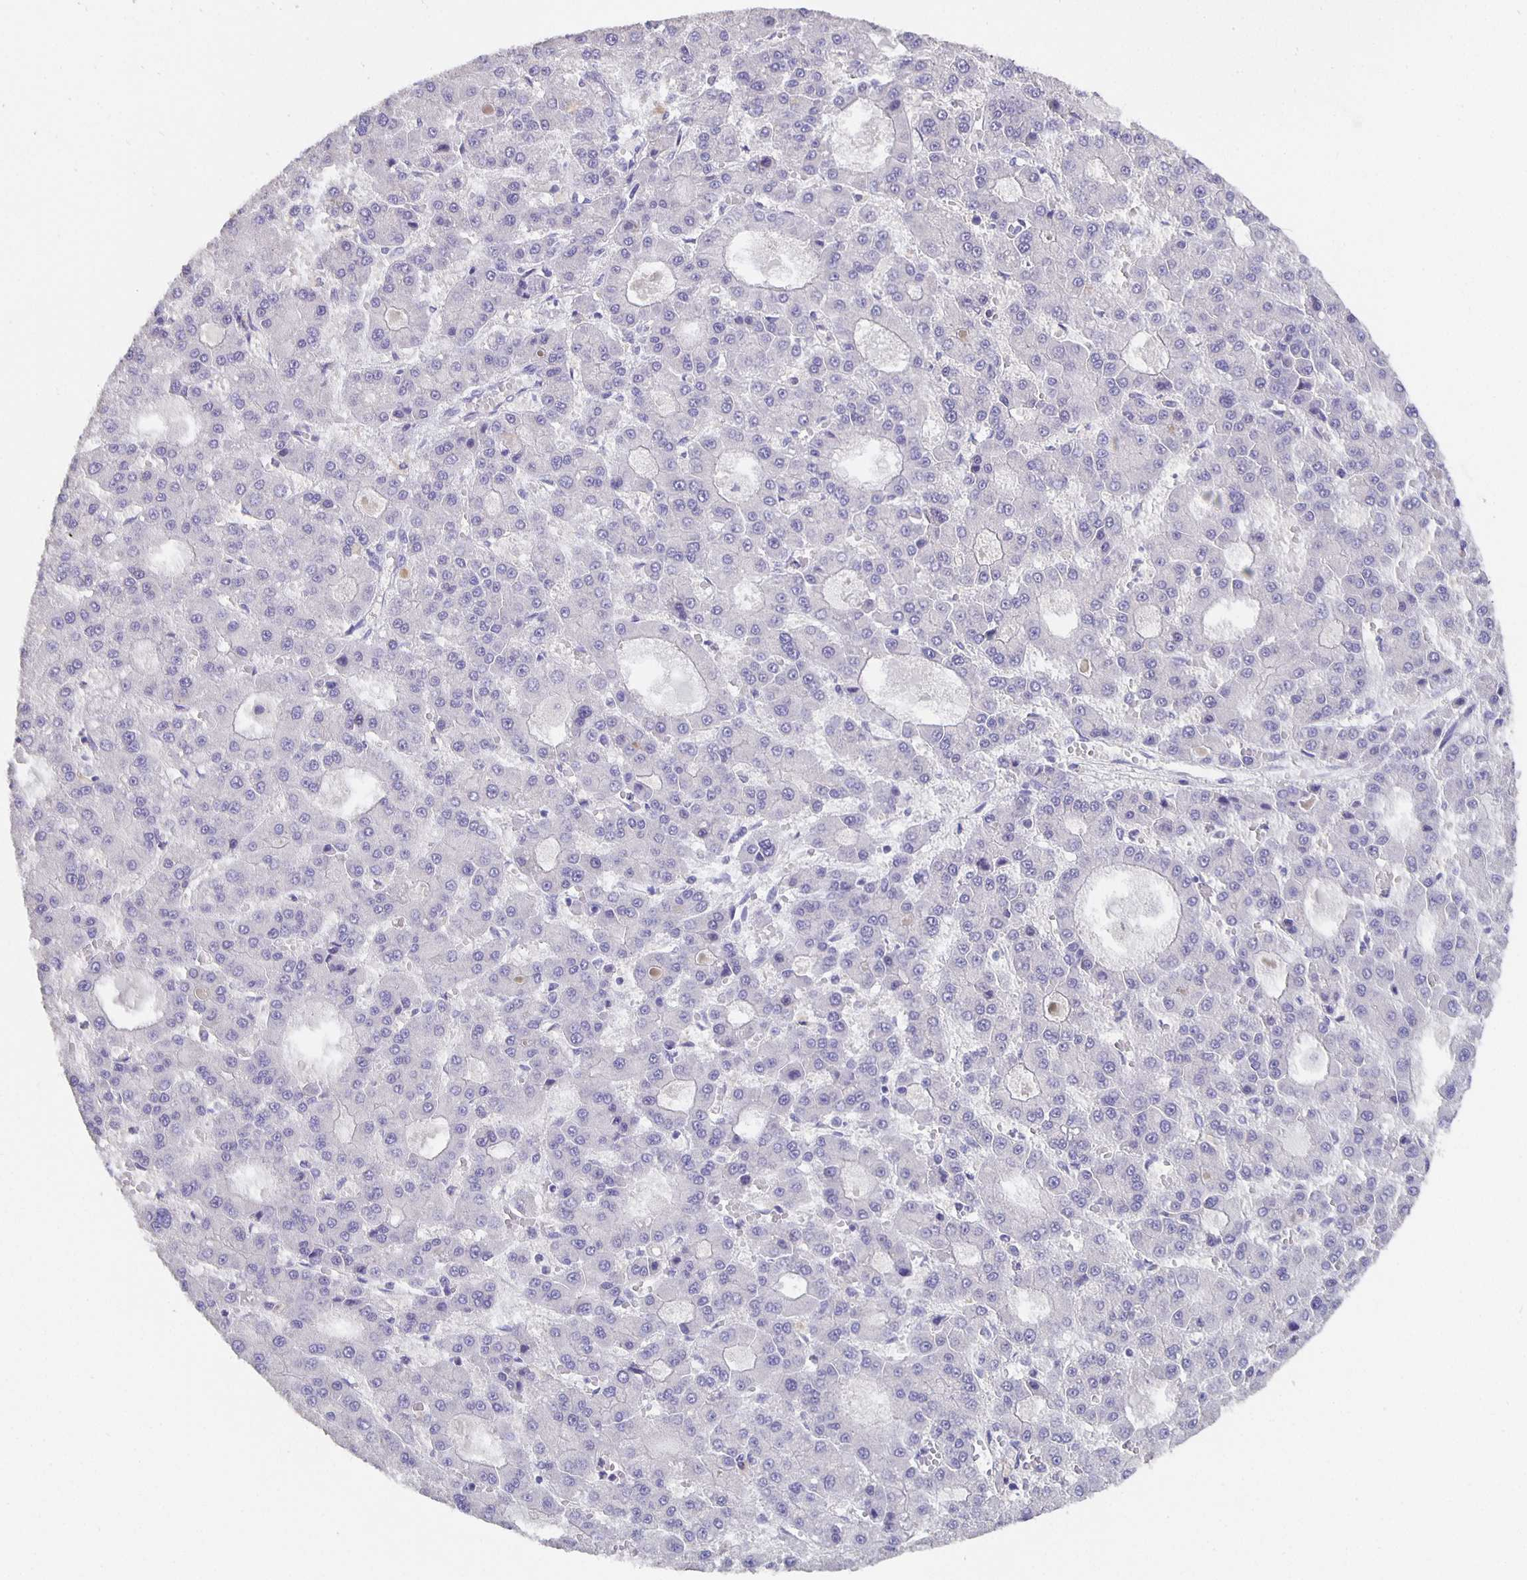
{"staining": {"intensity": "negative", "quantity": "none", "location": "none"}, "tissue": "liver cancer", "cell_type": "Tumor cells", "image_type": "cancer", "snomed": [{"axis": "morphology", "description": "Carcinoma, Hepatocellular, NOS"}, {"axis": "topography", "description": "Liver"}], "caption": "This is an immunohistochemistry micrograph of human liver cancer (hepatocellular carcinoma). There is no staining in tumor cells.", "gene": "CFAP74", "patient": {"sex": "male", "age": 70}}